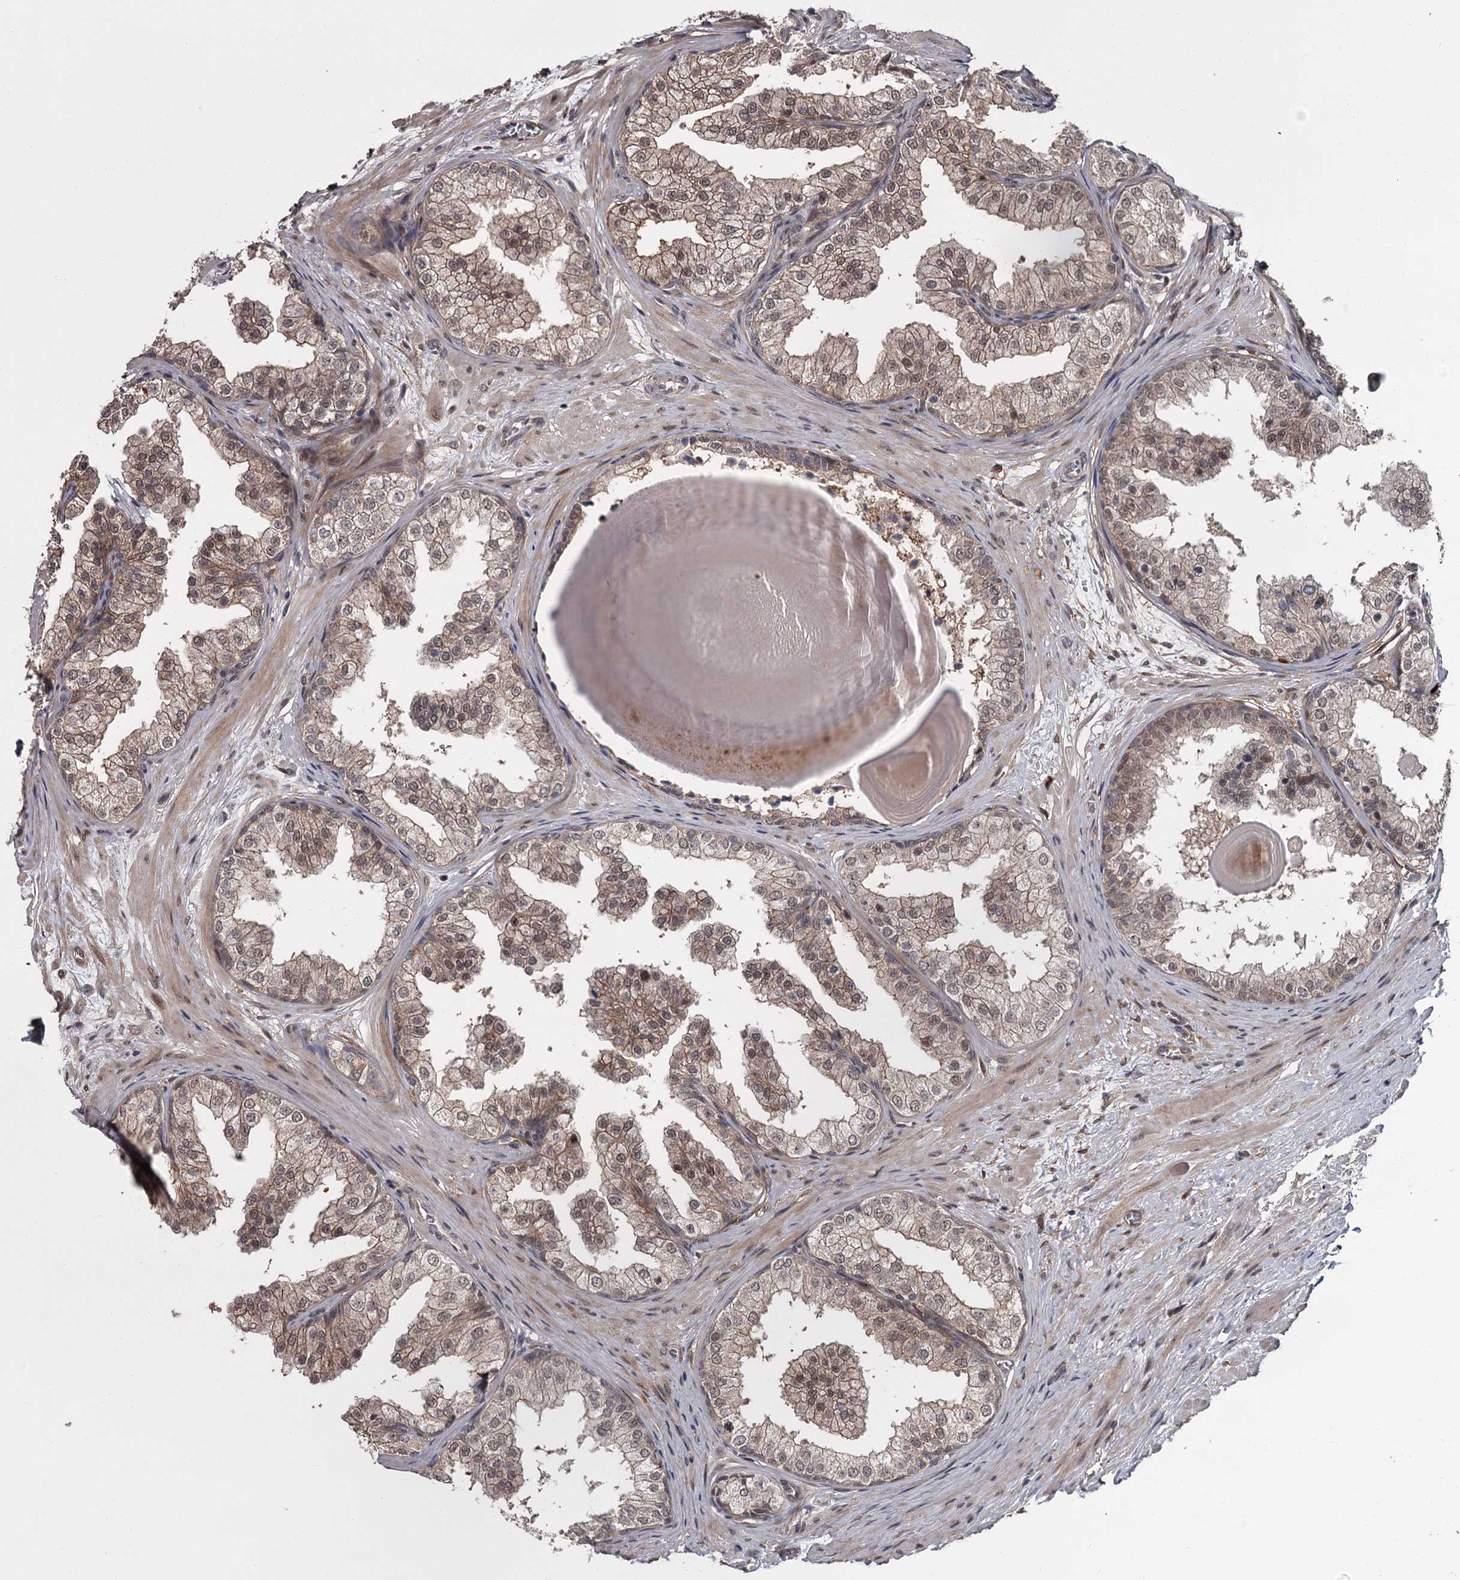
{"staining": {"intensity": "moderate", "quantity": ">75%", "location": "cytoplasmic/membranous,nuclear"}, "tissue": "prostate", "cell_type": "Glandular cells", "image_type": "normal", "snomed": [{"axis": "morphology", "description": "Normal tissue, NOS"}, {"axis": "topography", "description": "Prostate"}], "caption": "A brown stain shows moderate cytoplasmic/membranous,nuclear positivity of a protein in glandular cells of normal prostate. Immunohistochemistry (ihc) stains the protein in brown and the nuclei are stained blue.", "gene": "CDC42EP2", "patient": {"sex": "male", "age": 48}}